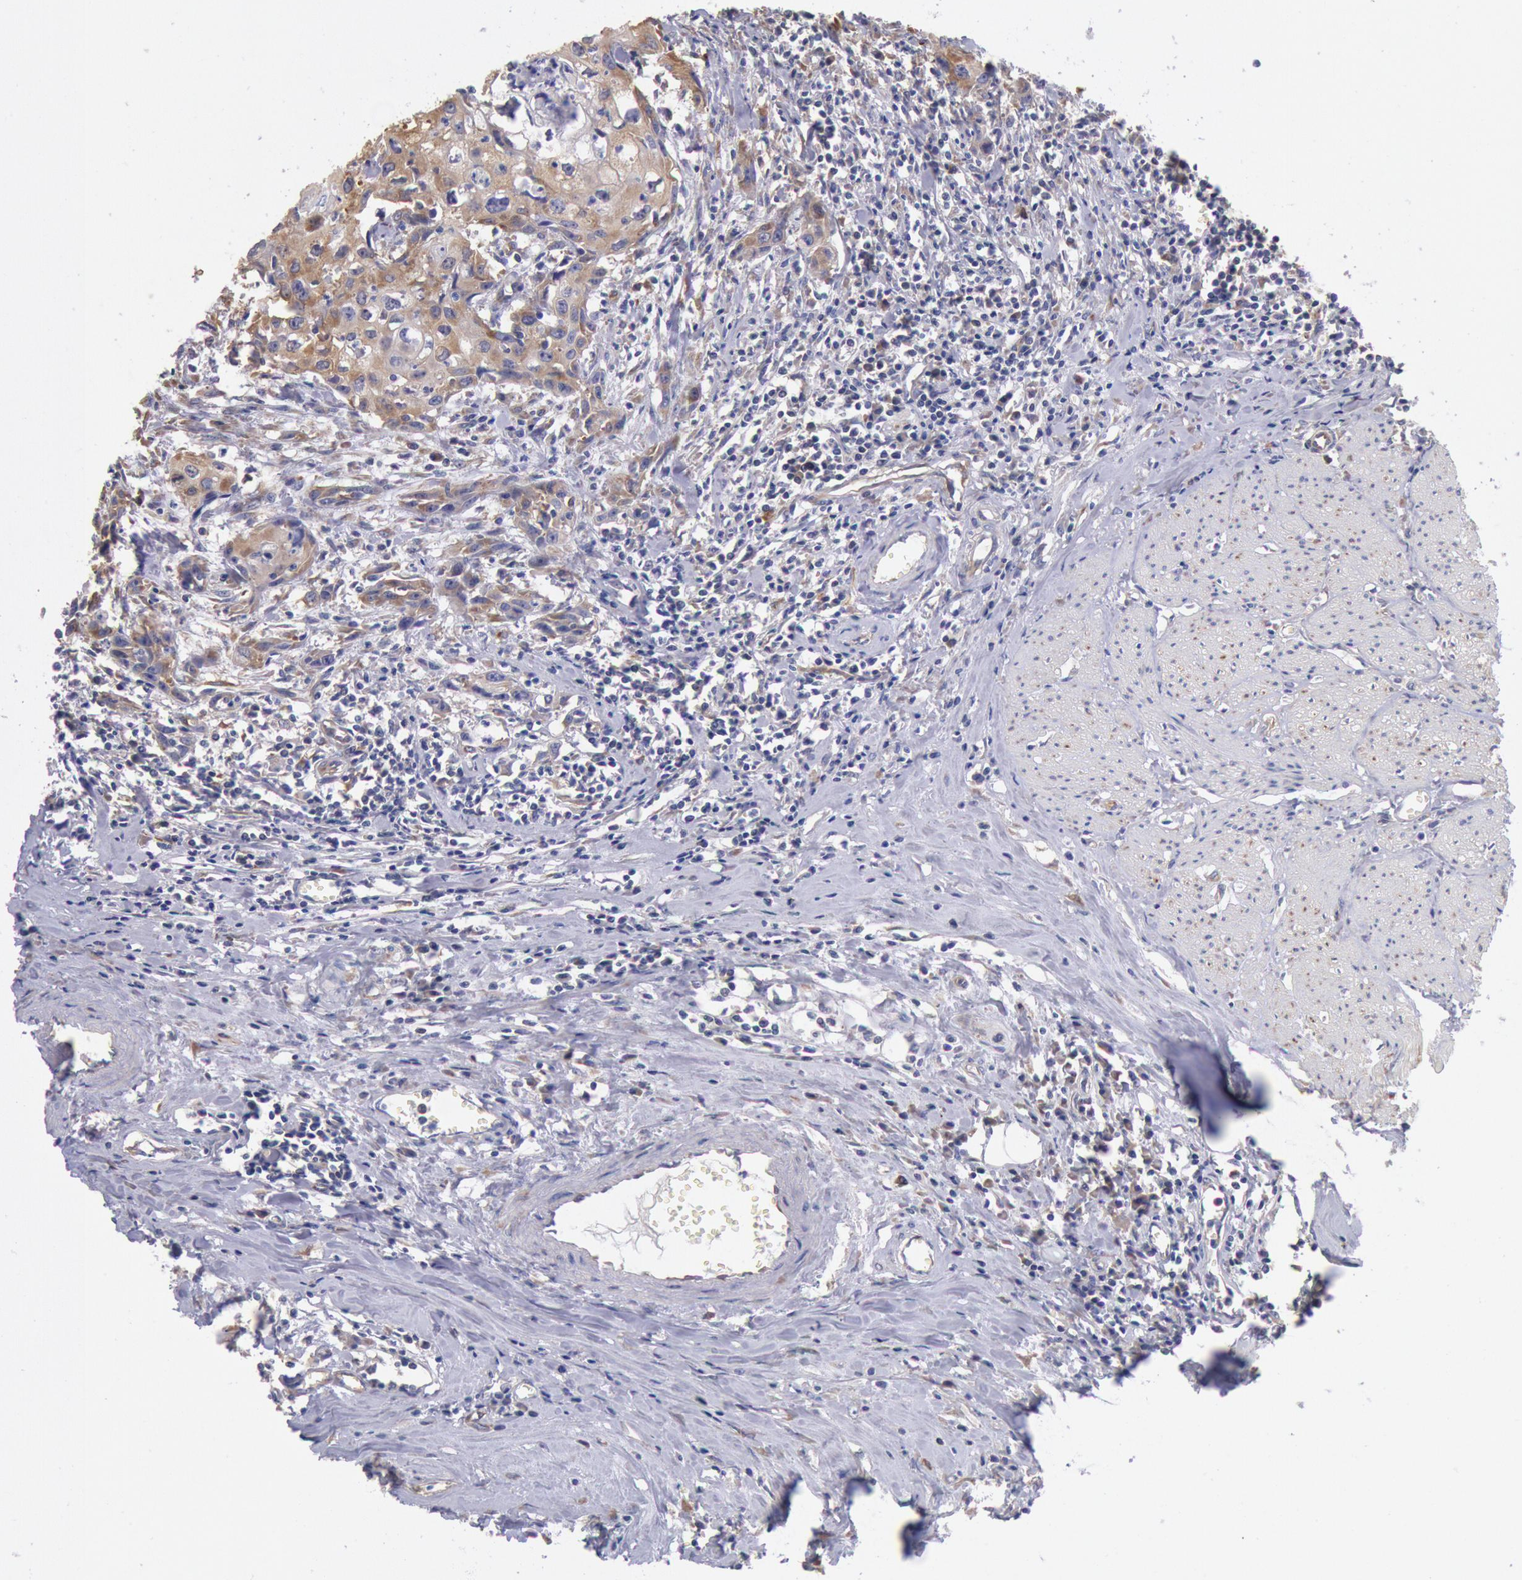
{"staining": {"intensity": "moderate", "quantity": "25%-75%", "location": "cytoplasmic/membranous"}, "tissue": "urothelial cancer", "cell_type": "Tumor cells", "image_type": "cancer", "snomed": [{"axis": "morphology", "description": "Urothelial carcinoma, High grade"}, {"axis": "topography", "description": "Urinary bladder"}], "caption": "The immunohistochemical stain shows moderate cytoplasmic/membranous expression in tumor cells of high-grade urothelial carcinoma tissue.", "gene": "DRG1", "patient": {"sex": "male", "age": 54}}